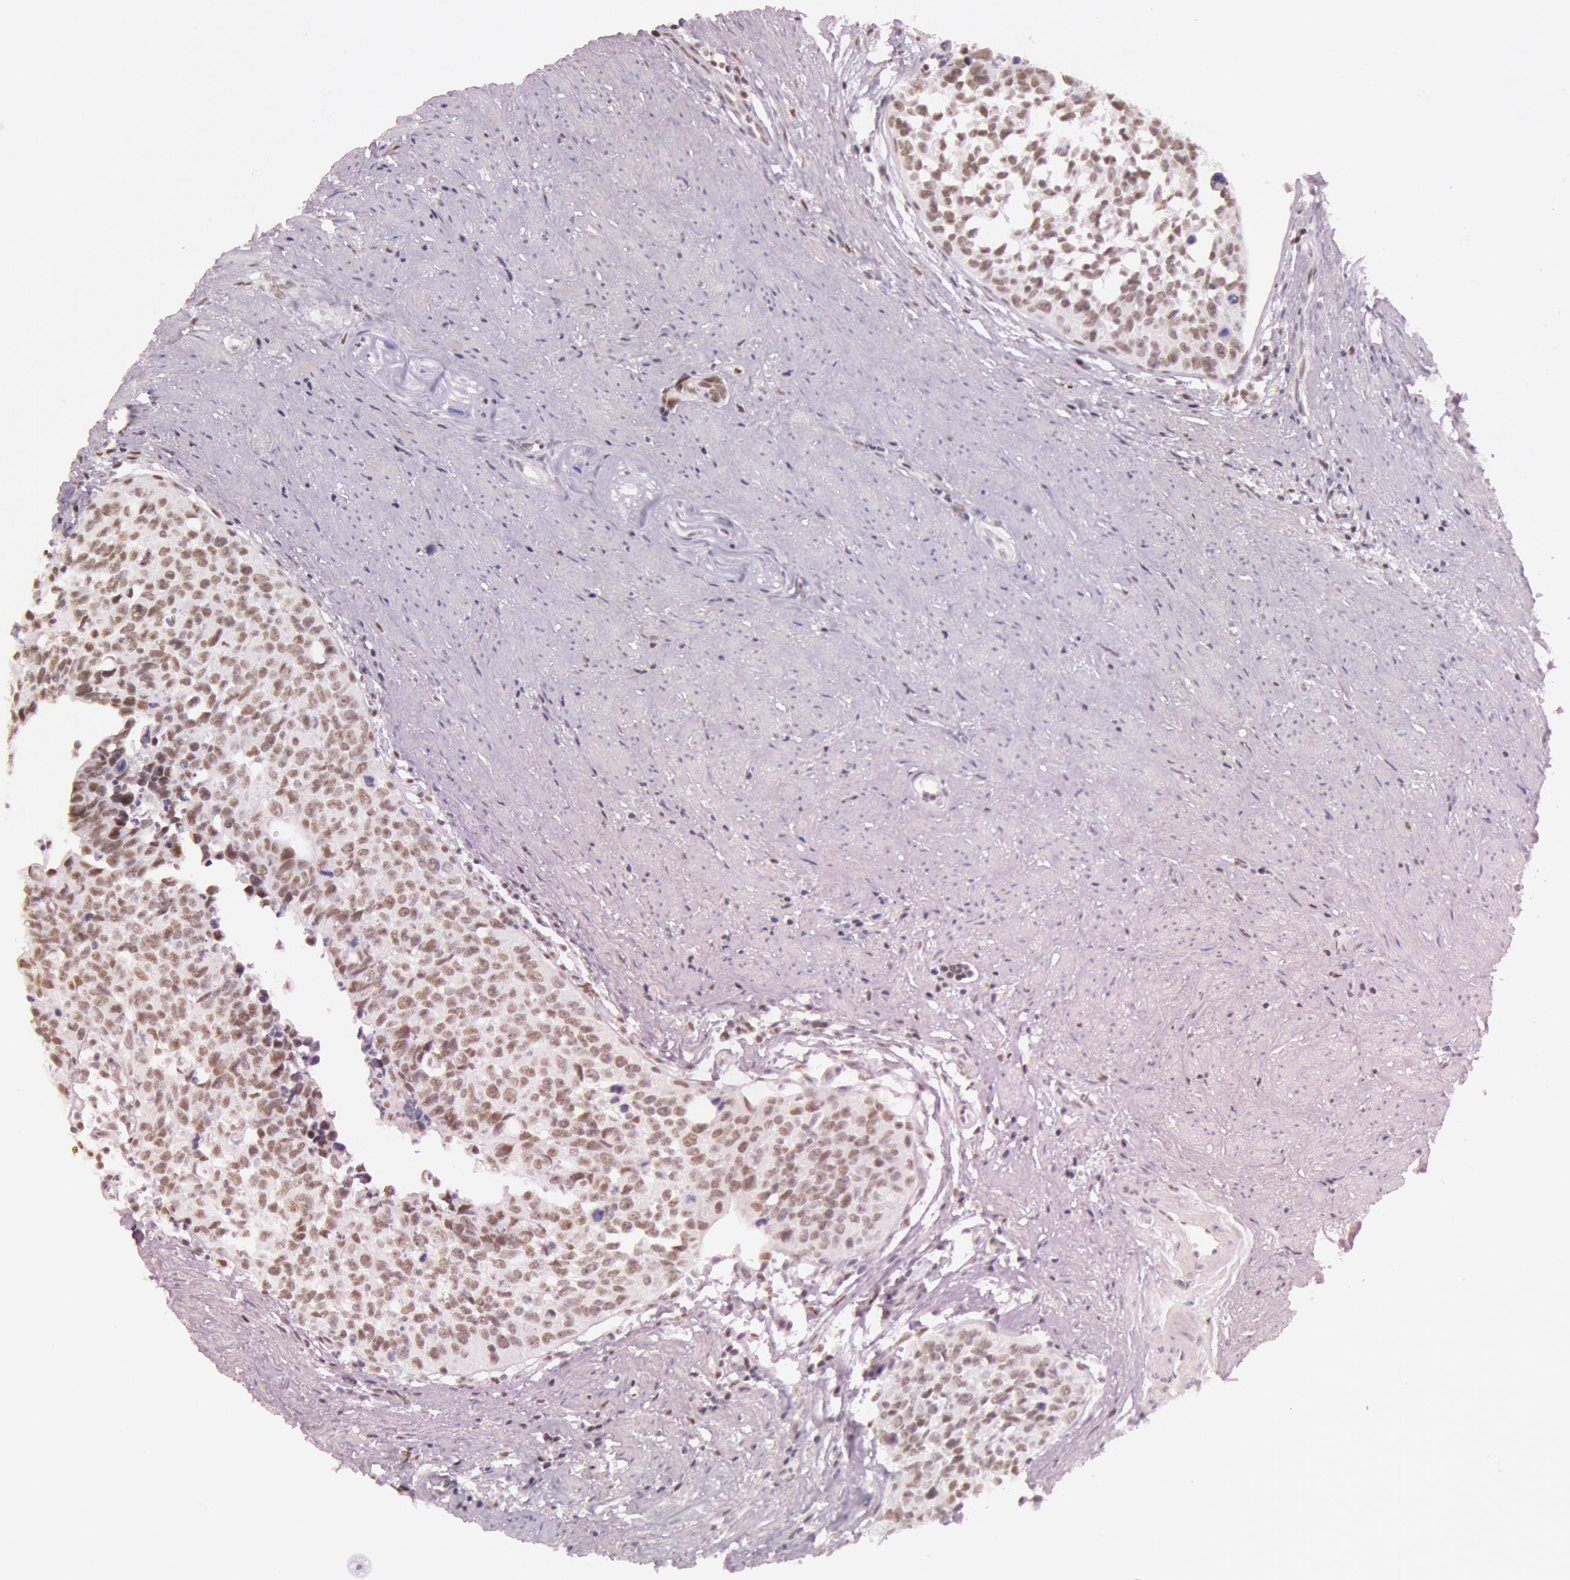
{"staining": {"intensity": "weak", "quantity": ">75%", "location": "nuclear"}, "tissue": "urothelial cancer", "cell_type": "Tumor cells", "image_type": "cancer", "snomed": [{"axis": "morphology", "description": "Urothelial carcinoma, High grade"}, {"axis": "topography", "description": "Urinary bladder"}], "caption": "A brown stain highlights weak nuclear expression of a protein in urothelial cancer tumor cells.", "gene": "TASL", "patient": {"sex": "male", "age": 81}}